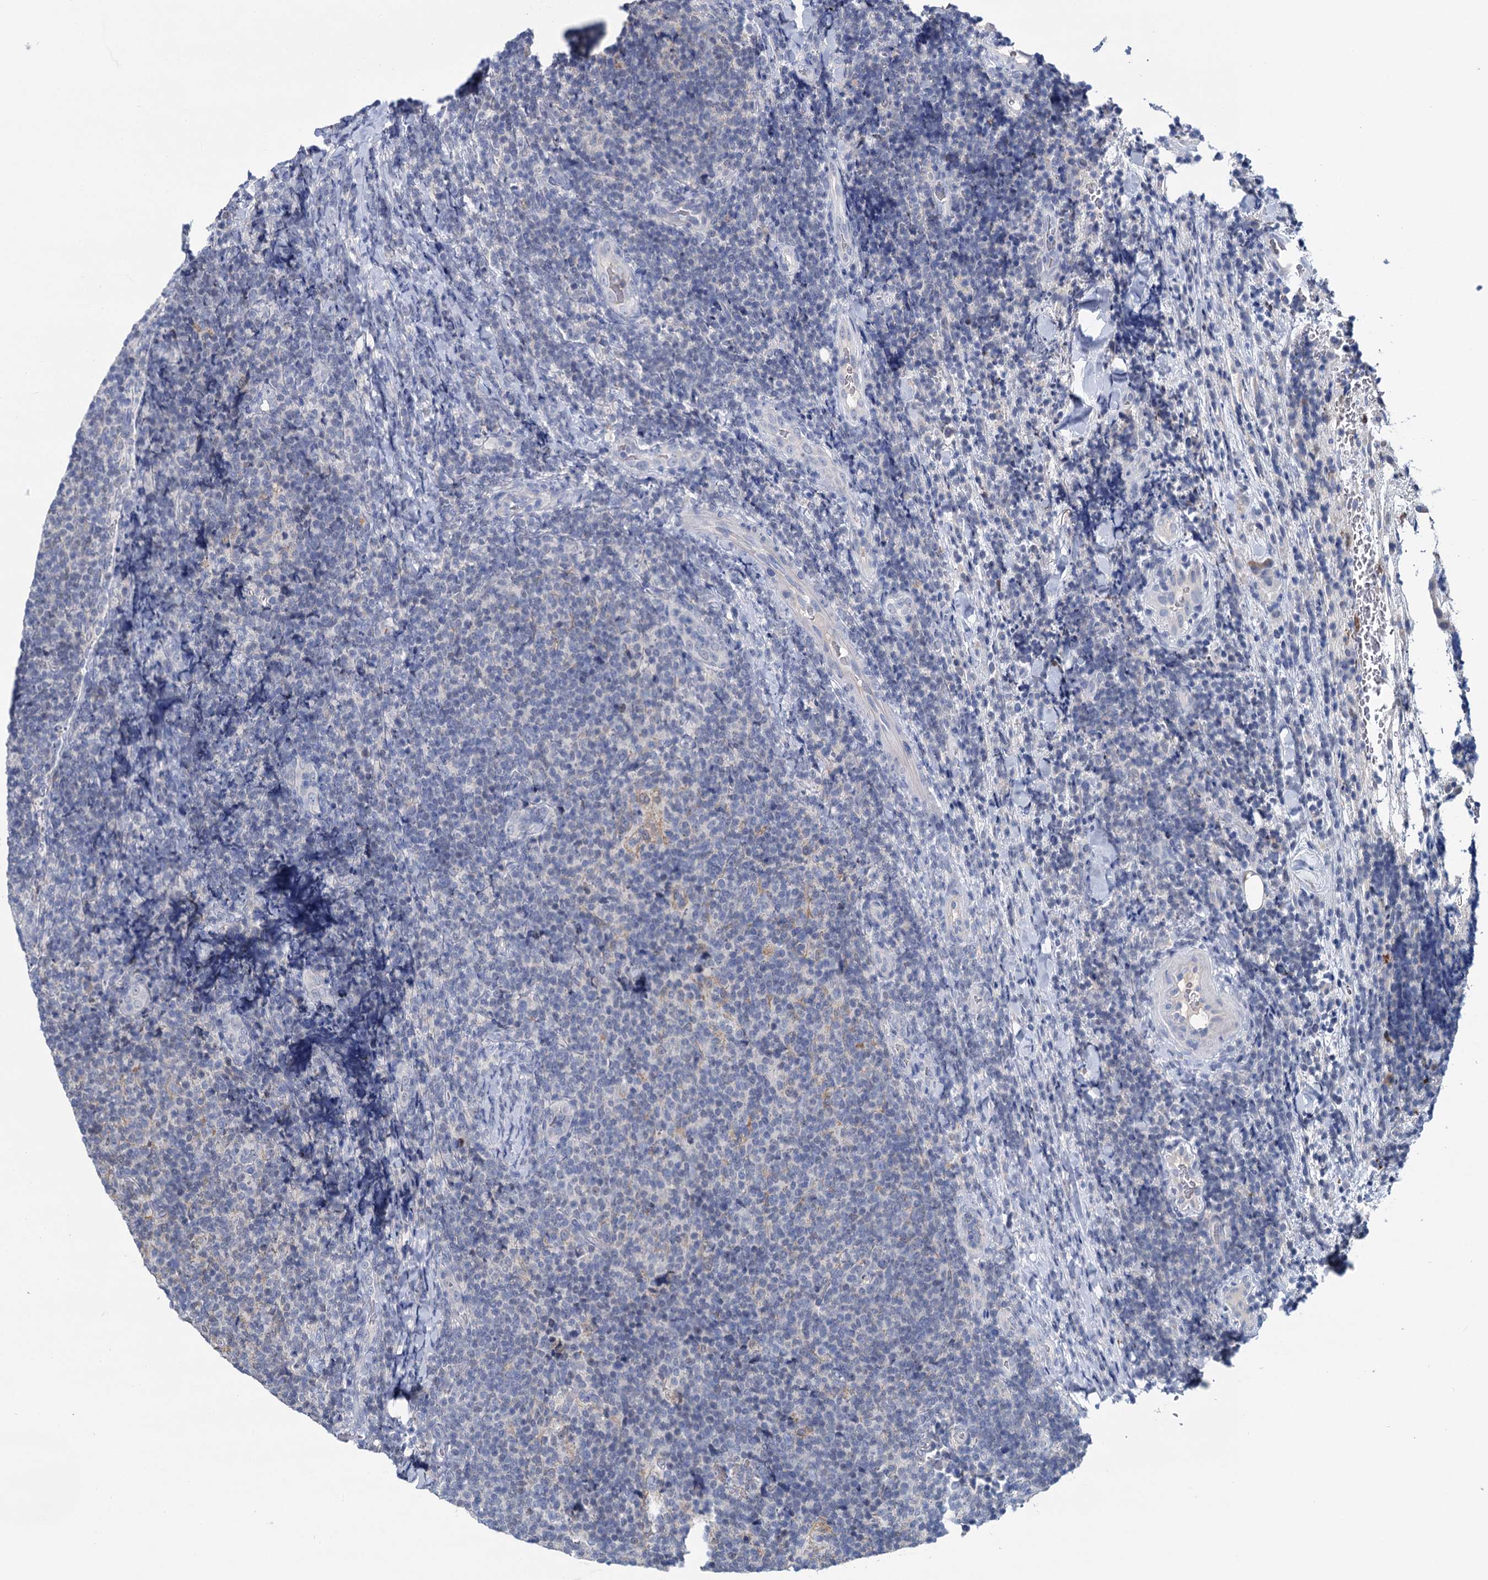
{"staining": {"intensity": "negative", "quantity": "none", "location": "none"}, "tissue": "lymphoma", "cell_type": "Tumor cells", "image_type": "cancer", "snomed": [{"axis": "morphology", "description": "Malignant lymphoma, non-Hodgkin's type, Low grade"}, {"axis": "topography", "description": "Lymph node"}], "caption": "Tumor cells show no significant protein expression in lymphoma.", "gene": "ANKRD42", "patient": {"sex": "male", "age": 66}}